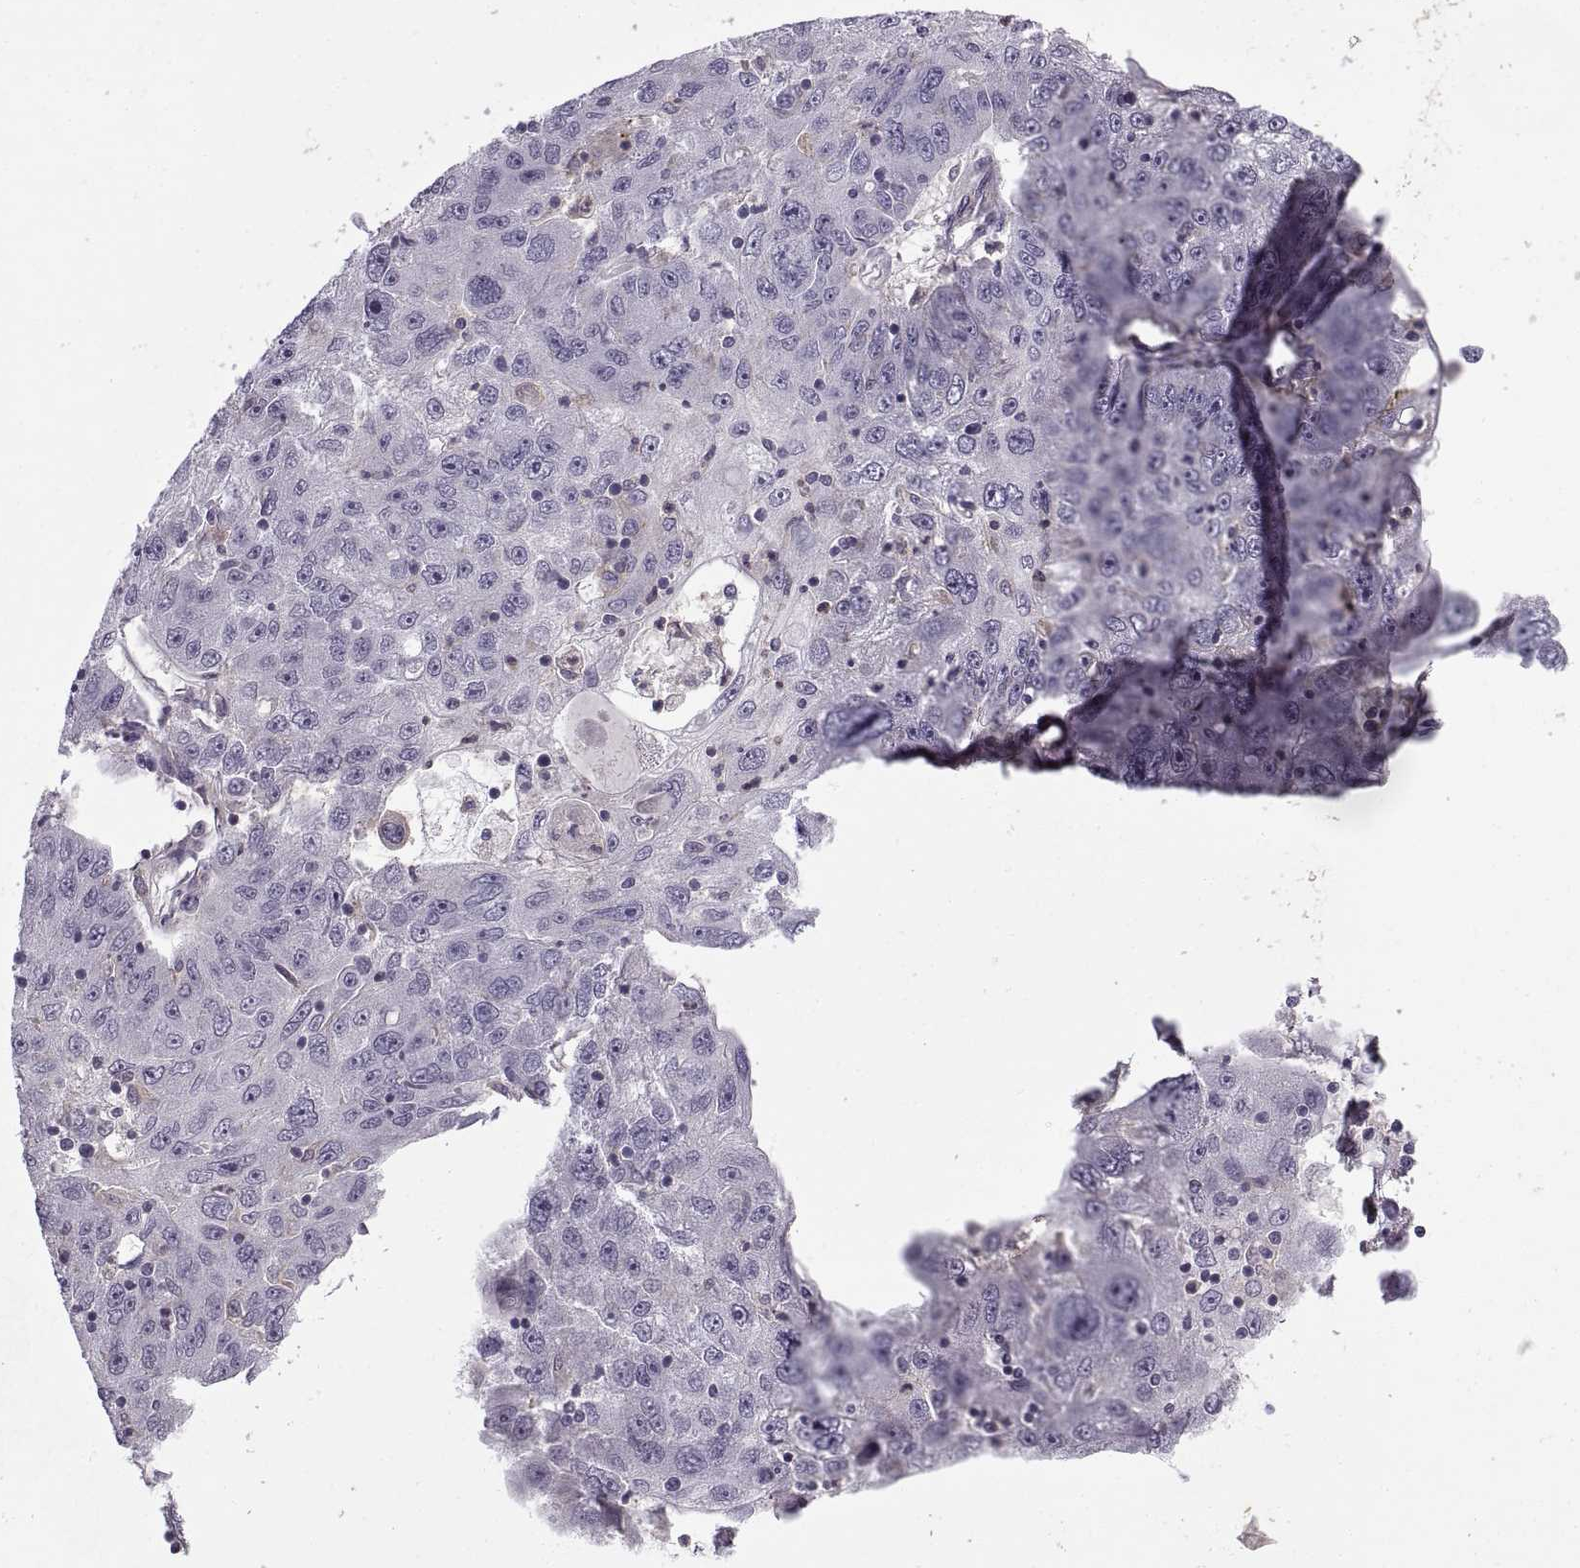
{"staining": {"intensity": "negative", "quantity": "none", "location": "none"}, "tissue": "stomach cancer", "cell_type": "Tumor cells", "image_type": "cancer", "snomed": [{"axis": "morphology", "description": "Adenocarcinoma, NOS"}, {"axis": "topography", "description": "Stomach"}], "caption": "Immunohistochemistry (IHC) micrograph of stomach cancer stained for a protein (brown), which shows no expression in tumor cells. Nuclei are stained in blue.", "gene": "RALB", "patient": {"sex": "male", "age": 56}}